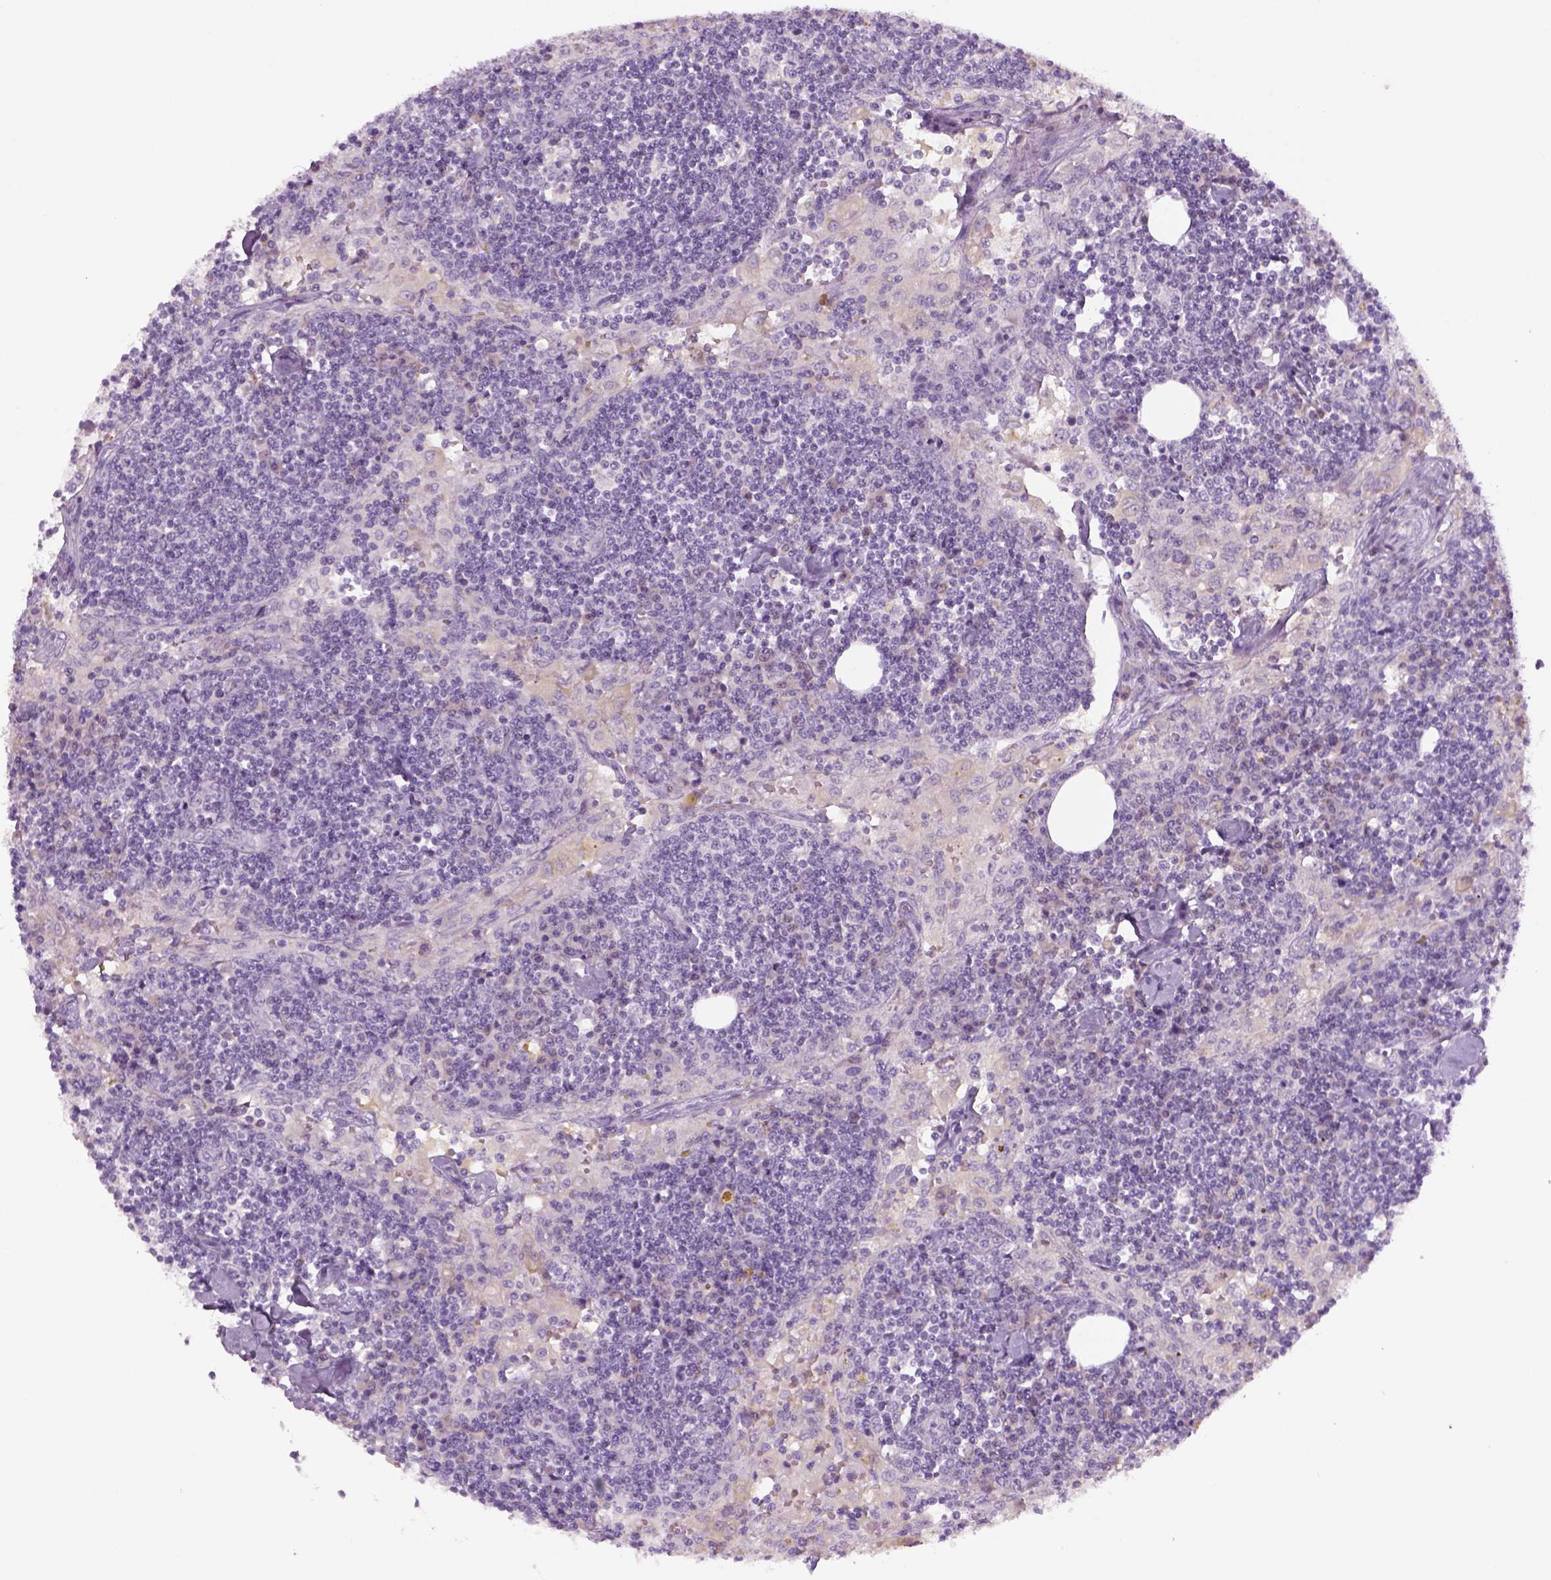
{"staining": {"intensity": "negative", "quantity": "none", "location": "none"}, "tissue": "lymph node", "cell_type": "Germinal center cells", "image_type": "normal", "snomed": [{"axis": "morphology", "description": "Normal tissue, NOS"}, {"axis": "topography", "description": "Lymph node"}], "caption": "IHC image of unremarkable lymph node stained for a protein (brown), which demonstrates no positivity in germinal center cells. Brightfield microscopy of immunohistochemistry (IHC) stained with DAB (brown) and hematoxylin (blue), captured at high magnification.", "gene": "KRT25", "patient": {"sex": "male", "age": 55}}